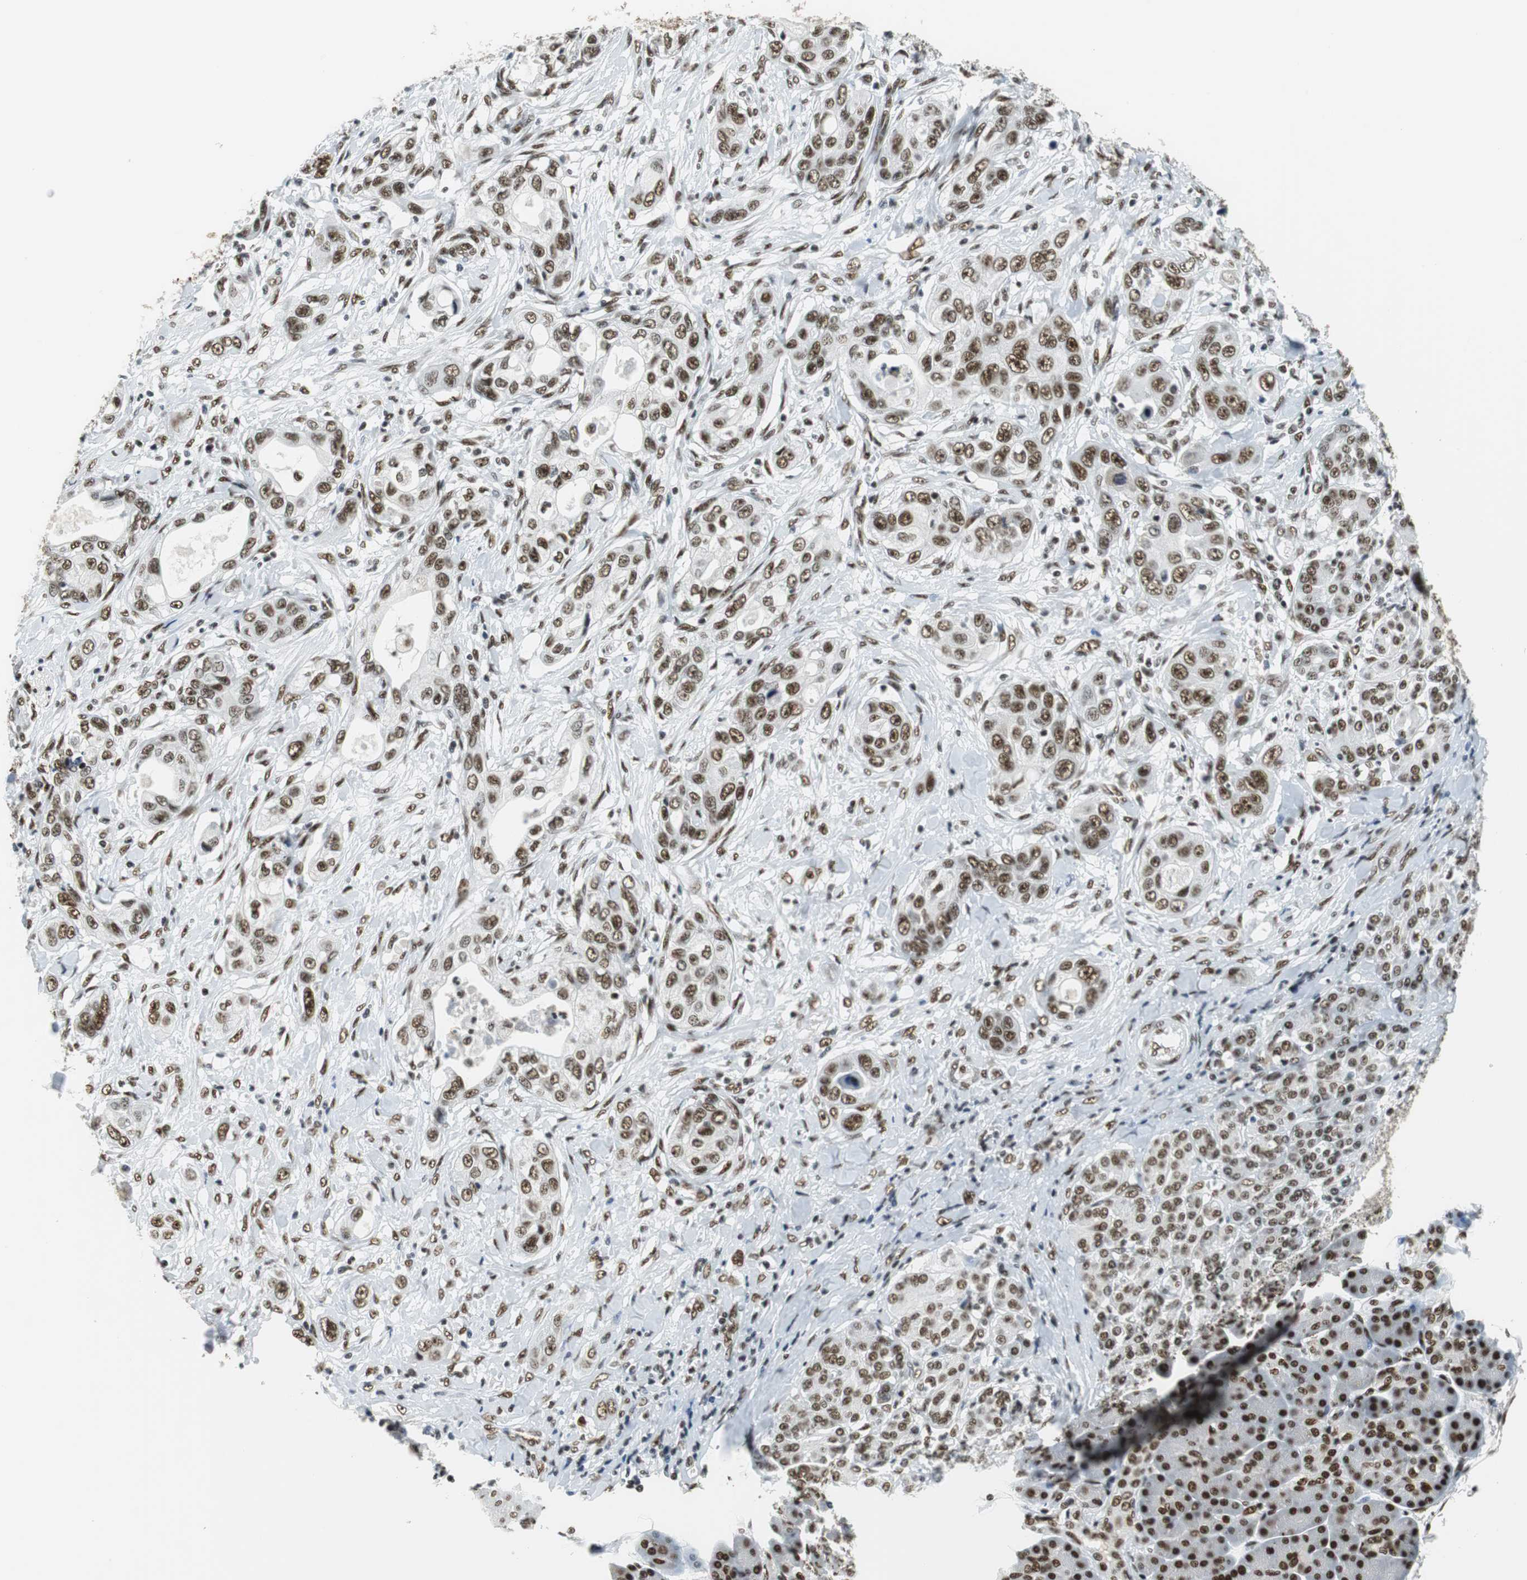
{"staining": {"intensity": "moderate", "quantity": ">75%", "location": "nuclear"}, "tissue": "pancreatic cancer", "cell_type": "Tumor cells", "image_type": "cancer", "snomed": [{"axis": "morphology", "description": "Adenocarcinoma, NOS"}, {"axis": "topography", "description": "Pancreas"}], "caption": "This is a micrograph of immunohistochemistry staining of pancreatic cancer (adenocarcinoma), which shows moderate positivity in the nuclear of tumor cells.", "gene": "PRKDC", "patient": {"sex": "female", "age": 70}}